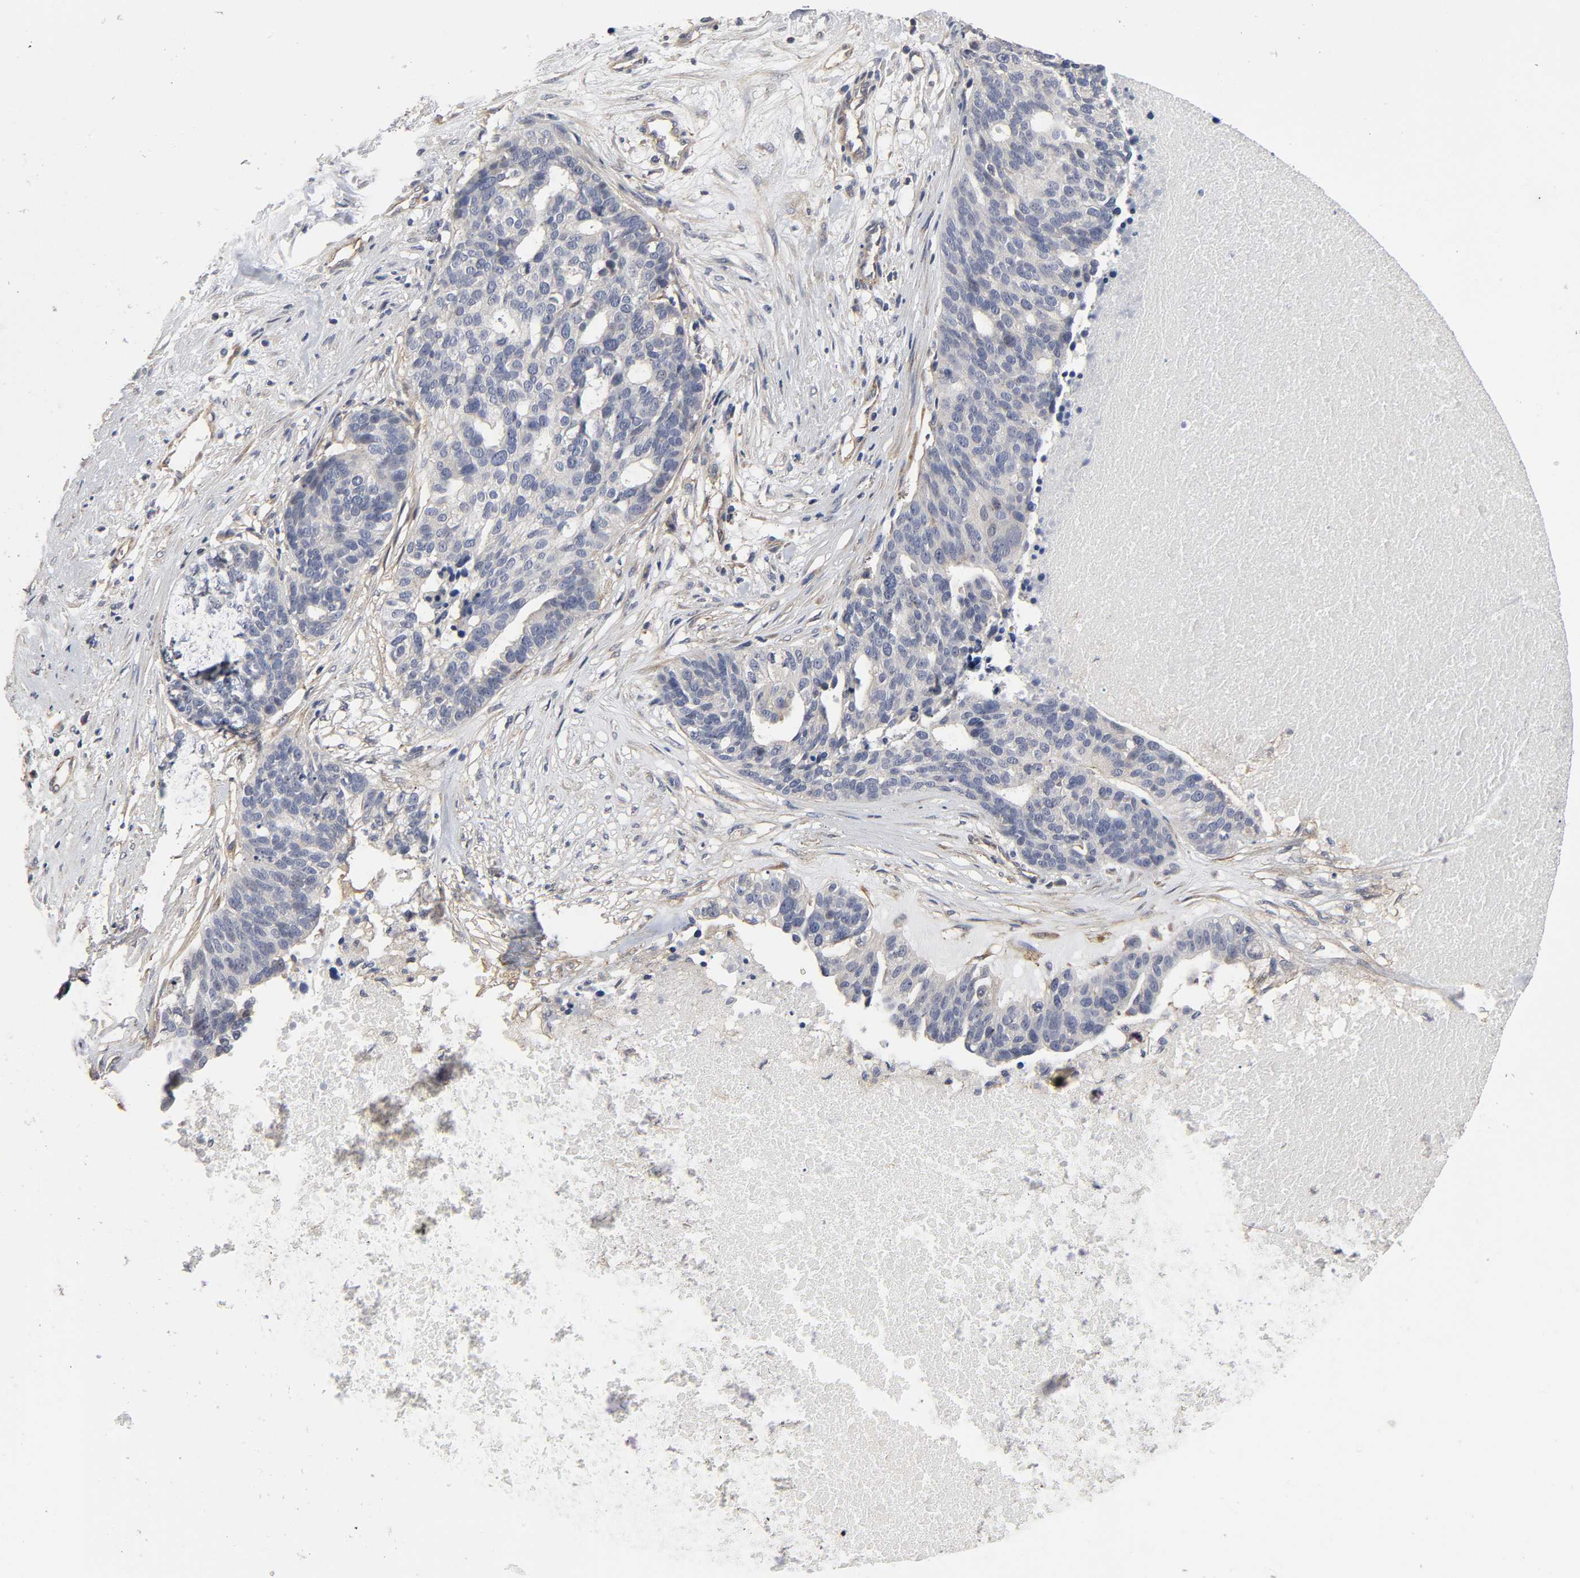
{"staining": {"intensity": "weak", "quantity": "<25%", "location": "cytoplasmic/membranous"}, "tissue": "ovarian cancer", "cell_type": "Tumor cells", "image_type": "cancer", "snomed": [{"axis": "morphology", "description": "Cystadenocarcinoma, serous, NOS"}, {"axis": "topography", "description": "Ovary"}], "caption": "A histopathology image of ovarian cancer (serous cystadenocarcinoma) stained for a protein reveals no brown staining in tumor cells.", "gene": "SH3GLB1", "patient": {"sex": "female", "age": 59}}